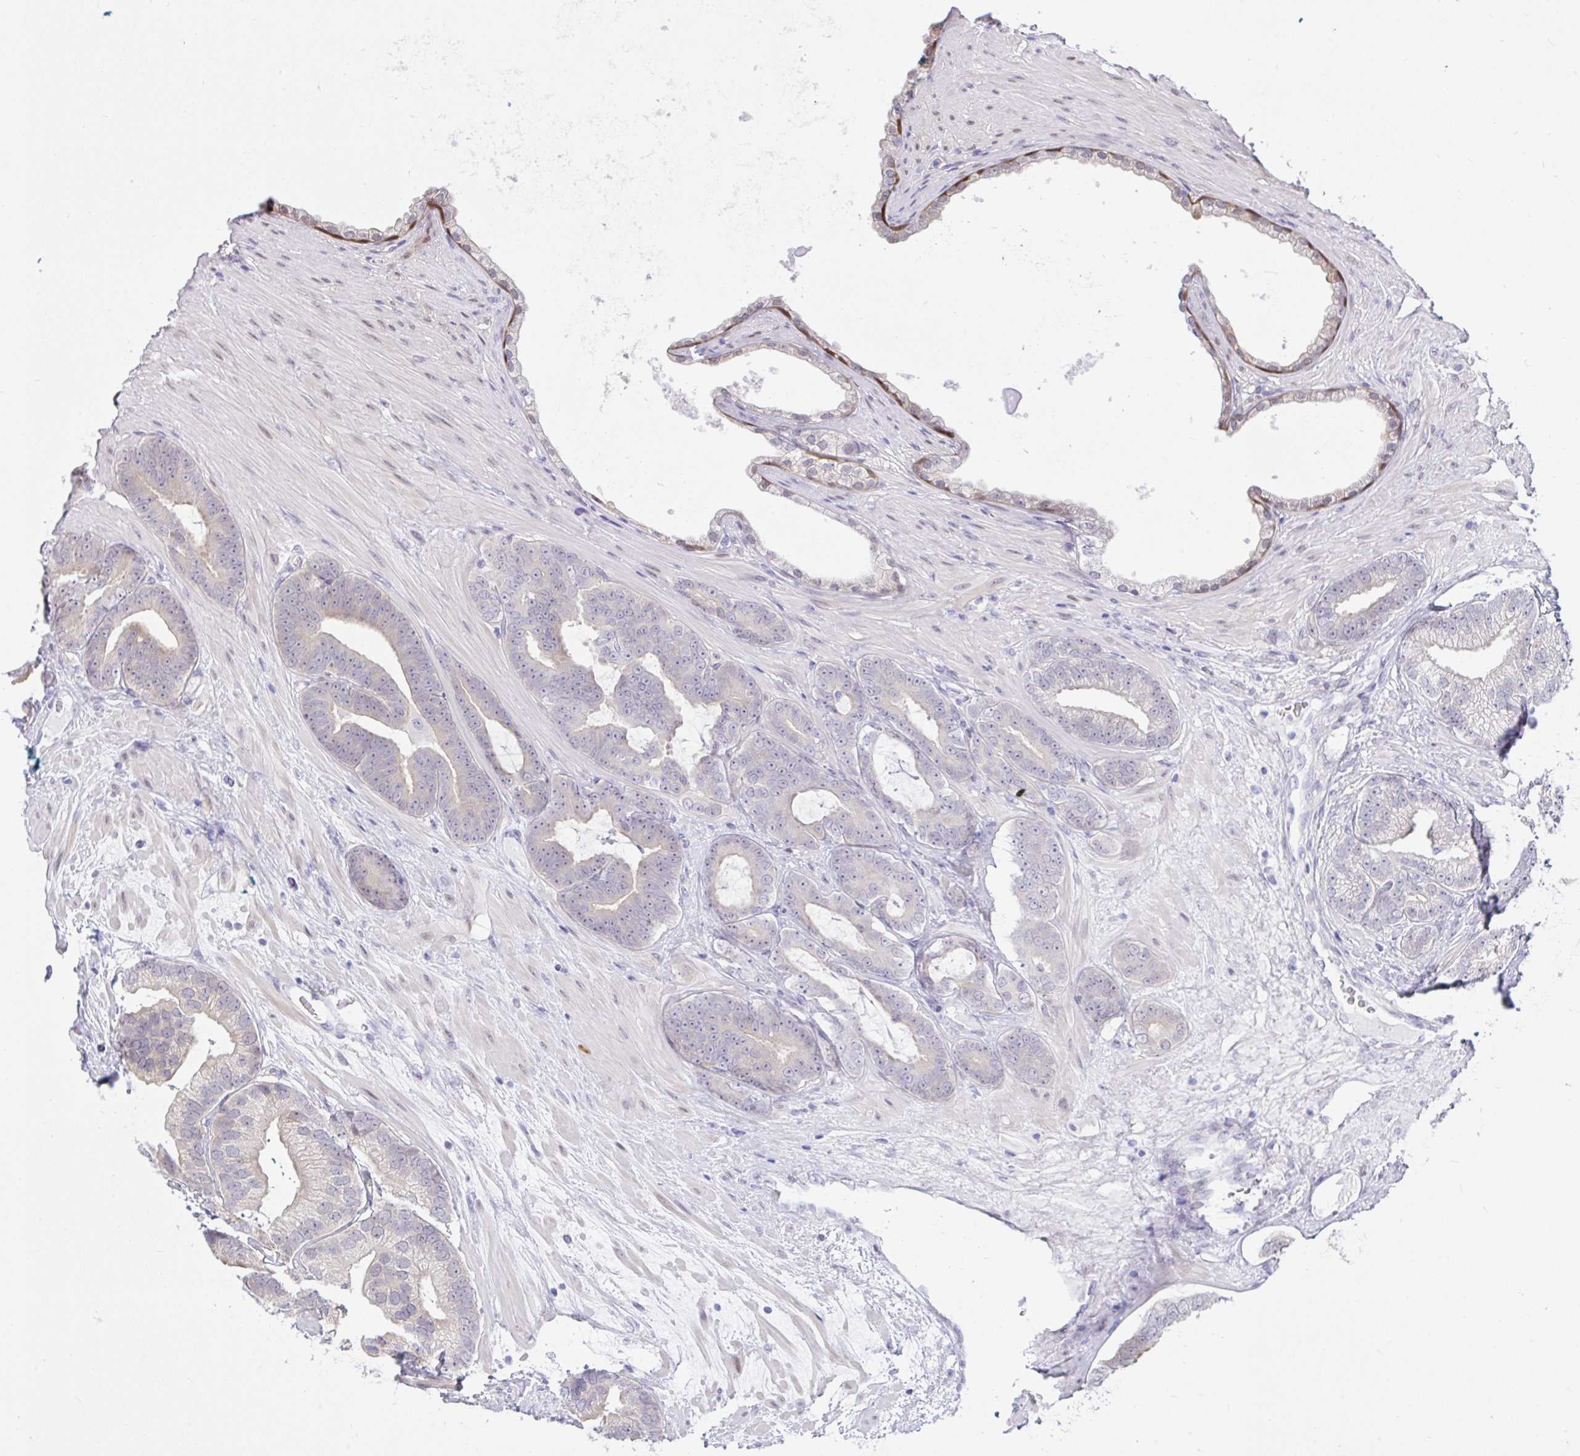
{"staining": {"intensity": "negative", "quantity": "none", "location": "none"}, "tissue": "prostate cancer", "cell_type": "Tumor cells", "image_type": "cancer", "snomed": [{"axis": "morphology", "description": "Adenocarcinoma, Low grade"}, {"axis": "topography", "description": "Prostate"}], "caption": "The immunohistochemistry micrograph has no significant positivity in tumor cells of prostate cancer (adenocarcinoma (low-grade)) tissue. (Stains: DAB IHC with hematoxylin counter stain, Microscopy: brightfield microscopy at high magnification).", "gene": "ZNF485", "patient": {"sex": "male", "age": 61}}